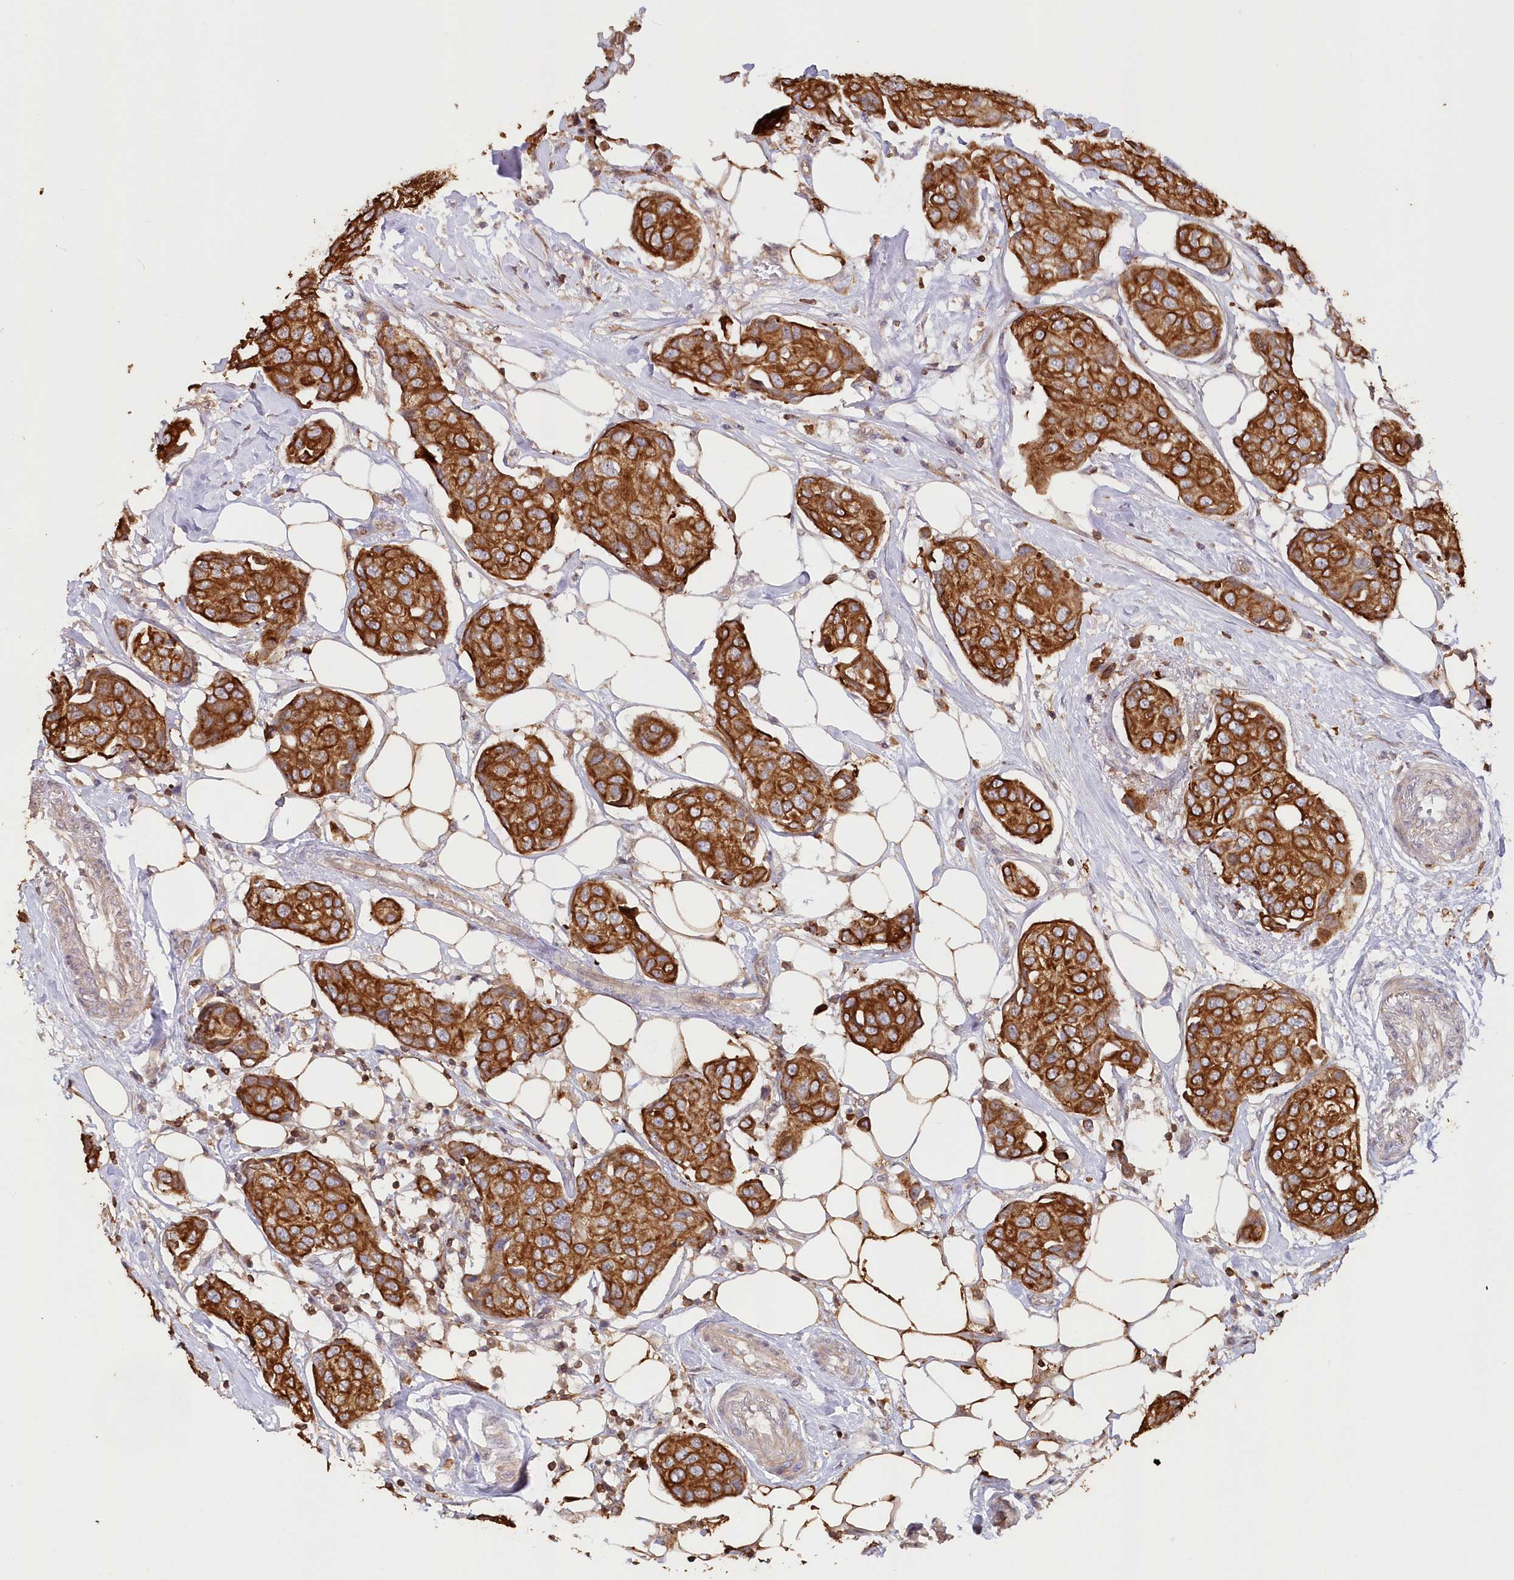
{"staining": {"intensity": "strong", "quantity": ">75%", "location": "cytoplasmic/membranous"}, "tissue": "breast cancer", "cell_type": "Tumor cells", "image_type": "cancer", "snomed": [{"axis": "morphology", "description": "Duct carcinoma"}, {"axis": "topography", "description": "Breast"}], "caption": "Intraductal carcinoma (breast) stained with a protein marker displays strong staining in tumor cells.", "gene": "SNED1", "patient": {"sex": "female", "age": 80}}